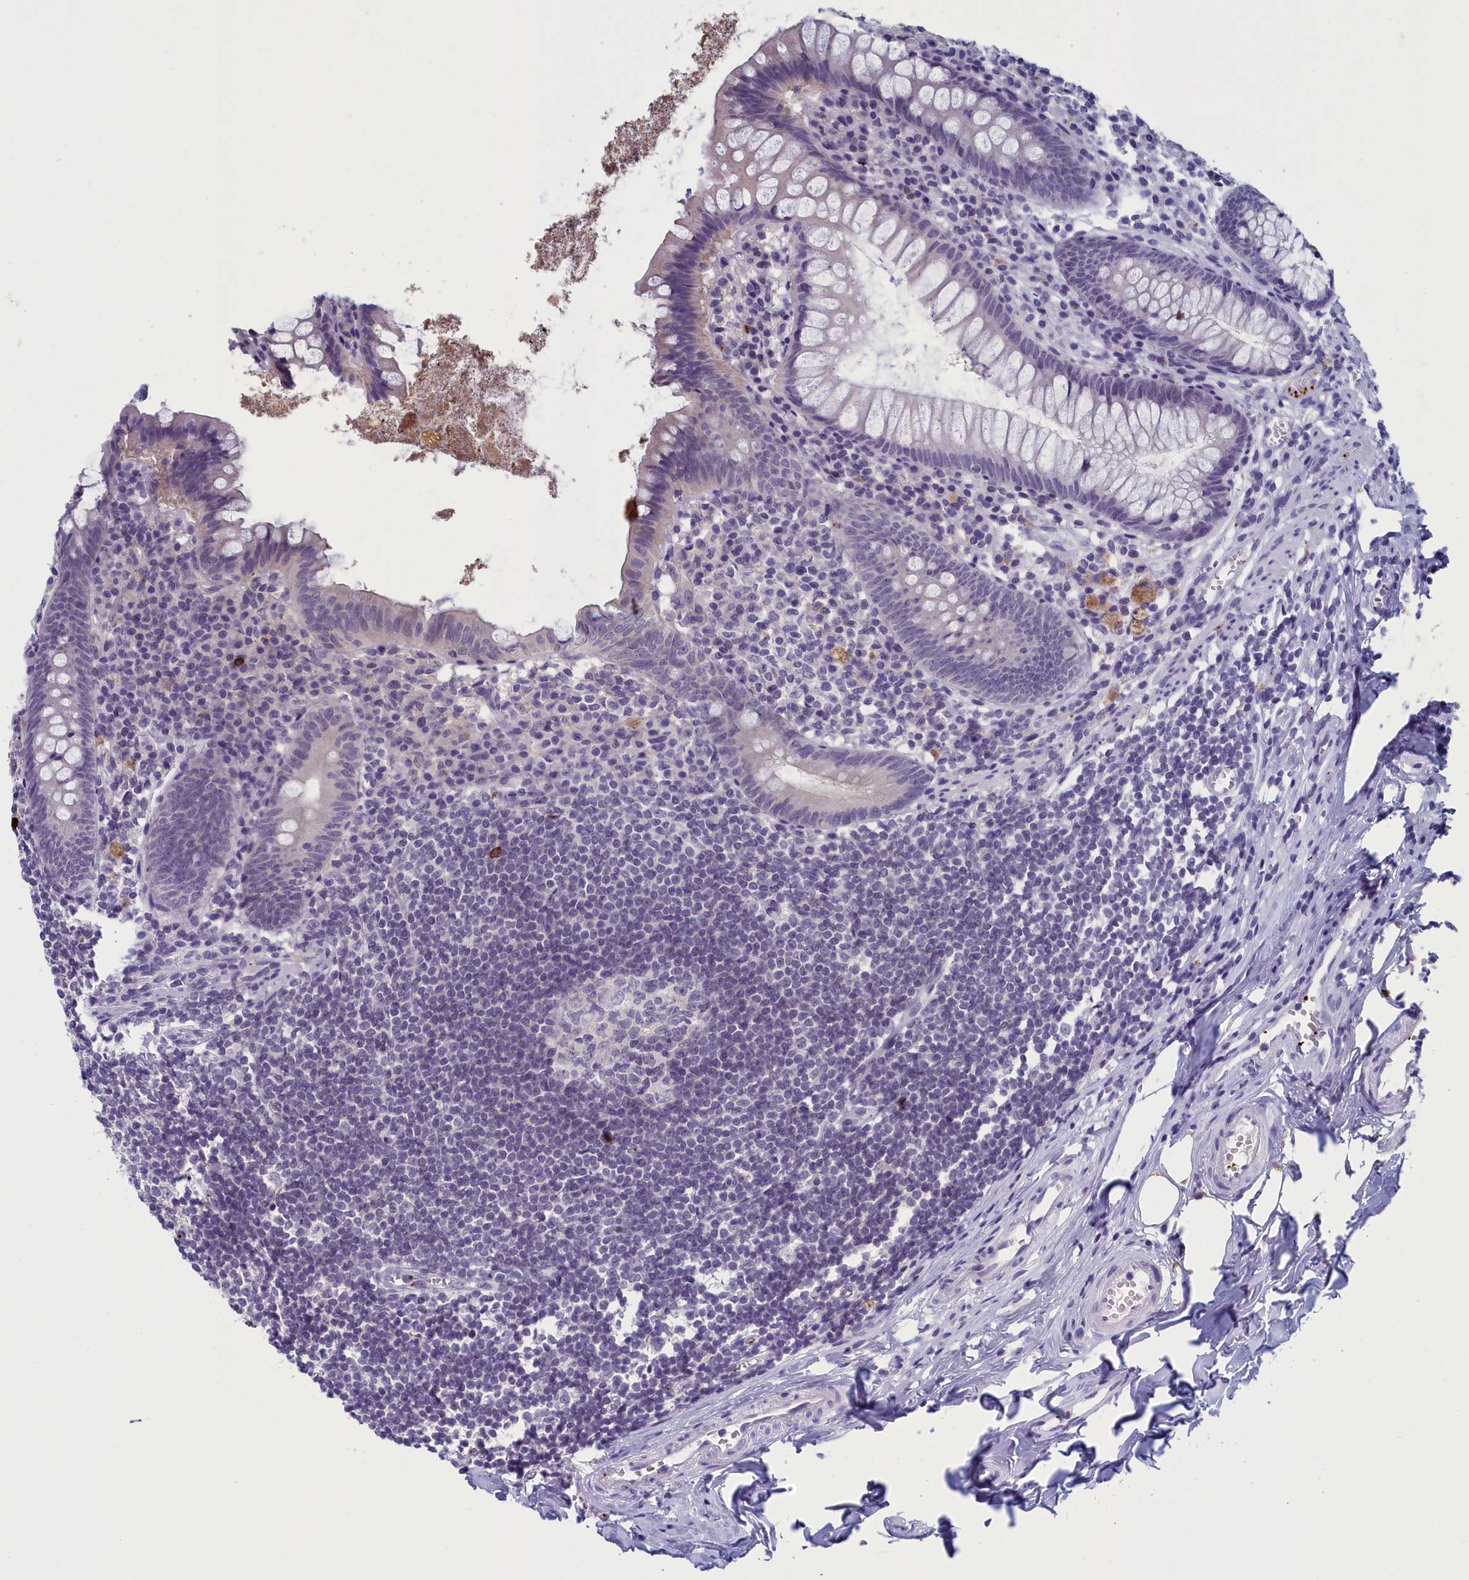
{"staining": {"intensity": "weak", "quantity": "<25%", "location": "cytoplasmic/membranous"}, "tissue": "appendix", "cell_type": "Glandular cells", "image_type": "normal", "snomed": [{"axis": "morphology", "description": "Normal tissue, NOS"}, {"axis": "topography", "description": "Appendix"}], "caption": "Human appendix stained for a protein using IHC shows no positivity in glandular cells.", "gene": "AIFM2", "patient": {"sex": "female", "age": 51}}